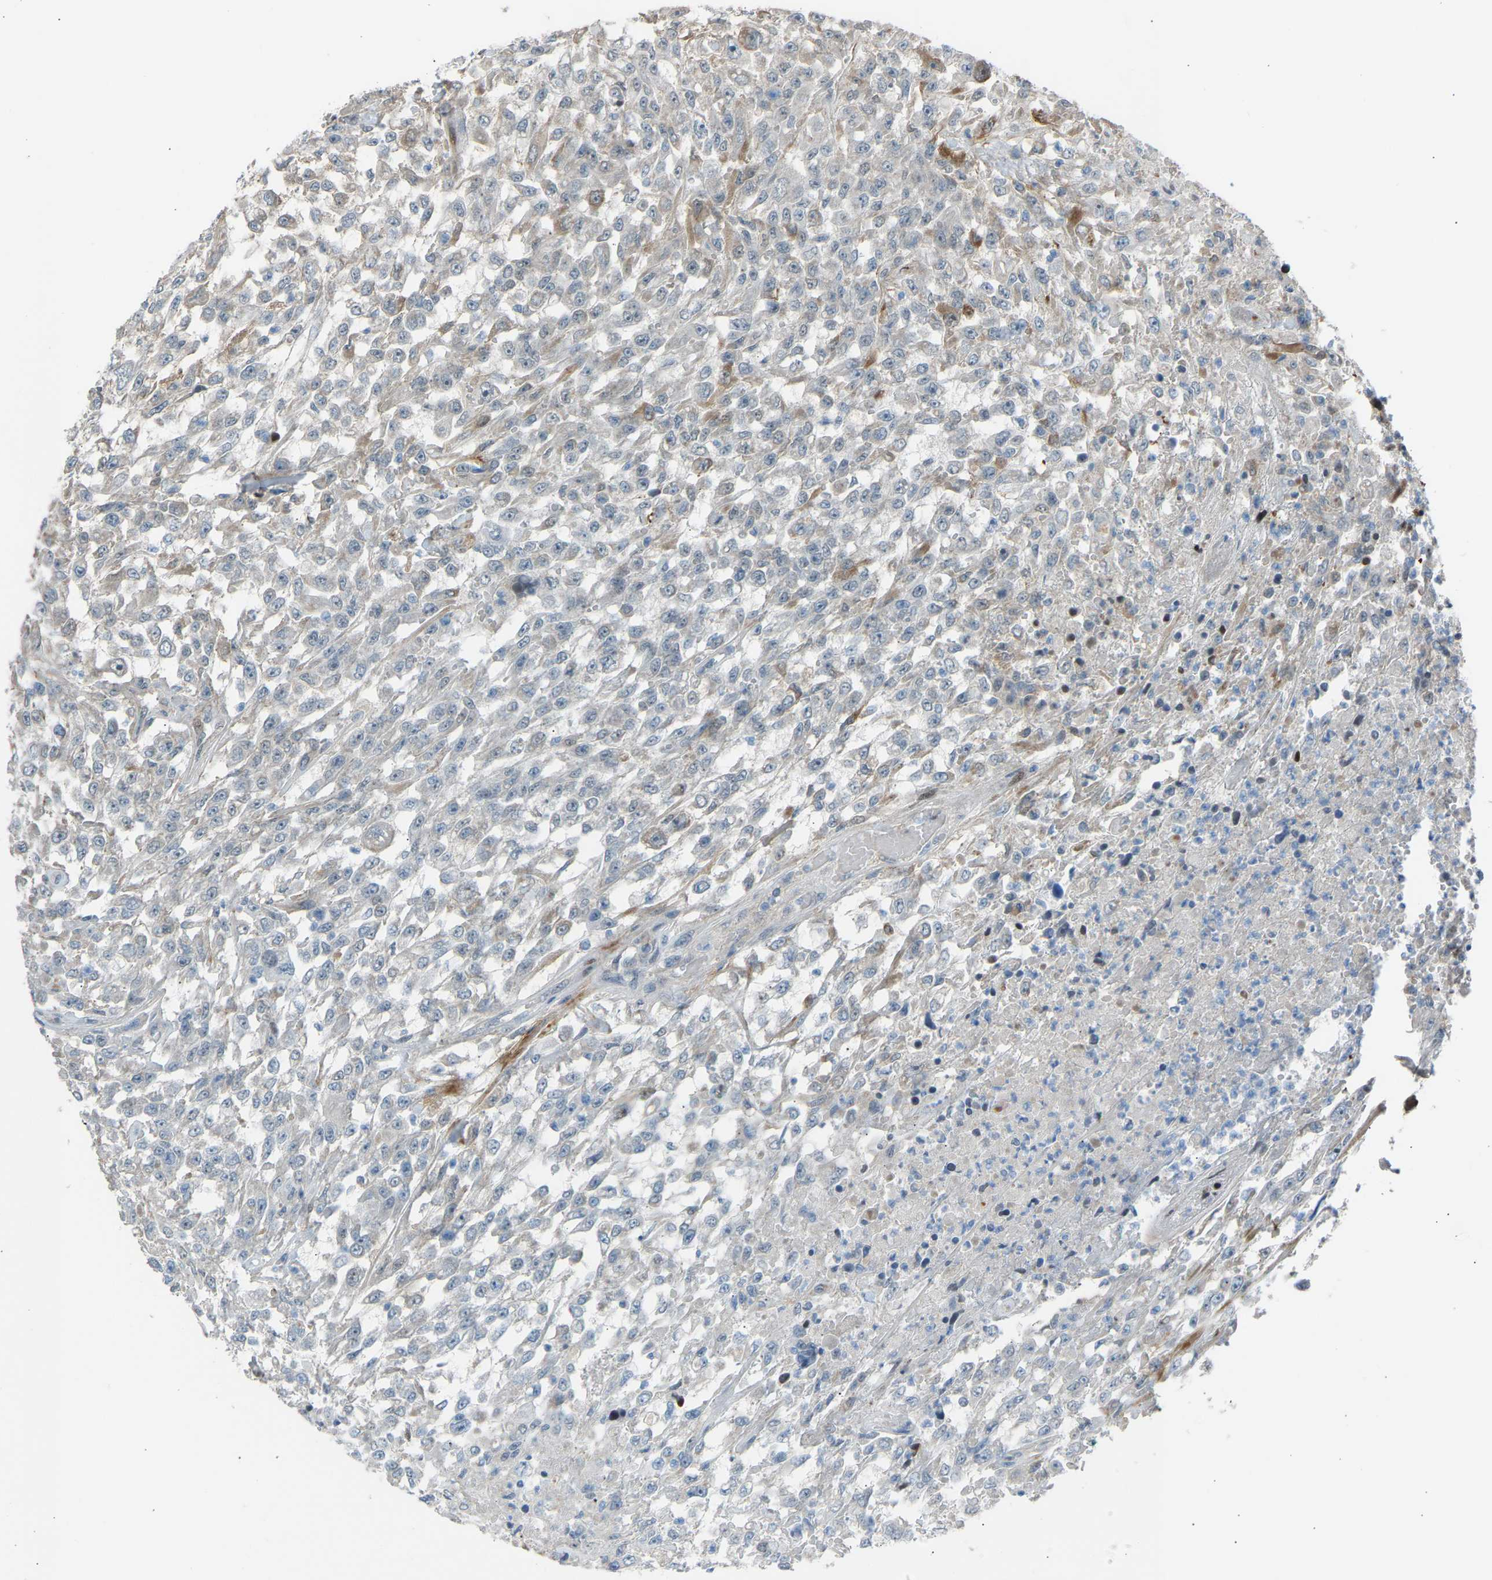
{"staining": {"intensity": "negative", "quantity": "none", "location": "none"}, "tissue": "urothelial cancer", "cell_type": "Tumor cells", "image_type": "cancer", "snomed": [{"axis": "morphology", "description": "Urothelial carcinoma, High grade"}, {"axis": "topography", "description": "Urinary bladder"}], "caption": "Immunohistochemistry of human urothelial cancer exhibits no expression in tumor cells. Brightfield microscopy of immunohistochemistry (IHC) stained with DAB (3,3'-diaminobenzidine) (brown) and hematoxylin (blue), captured at high magnification.", "gene": "VPS41", "patient": {"sex": "male", "age": 46}}